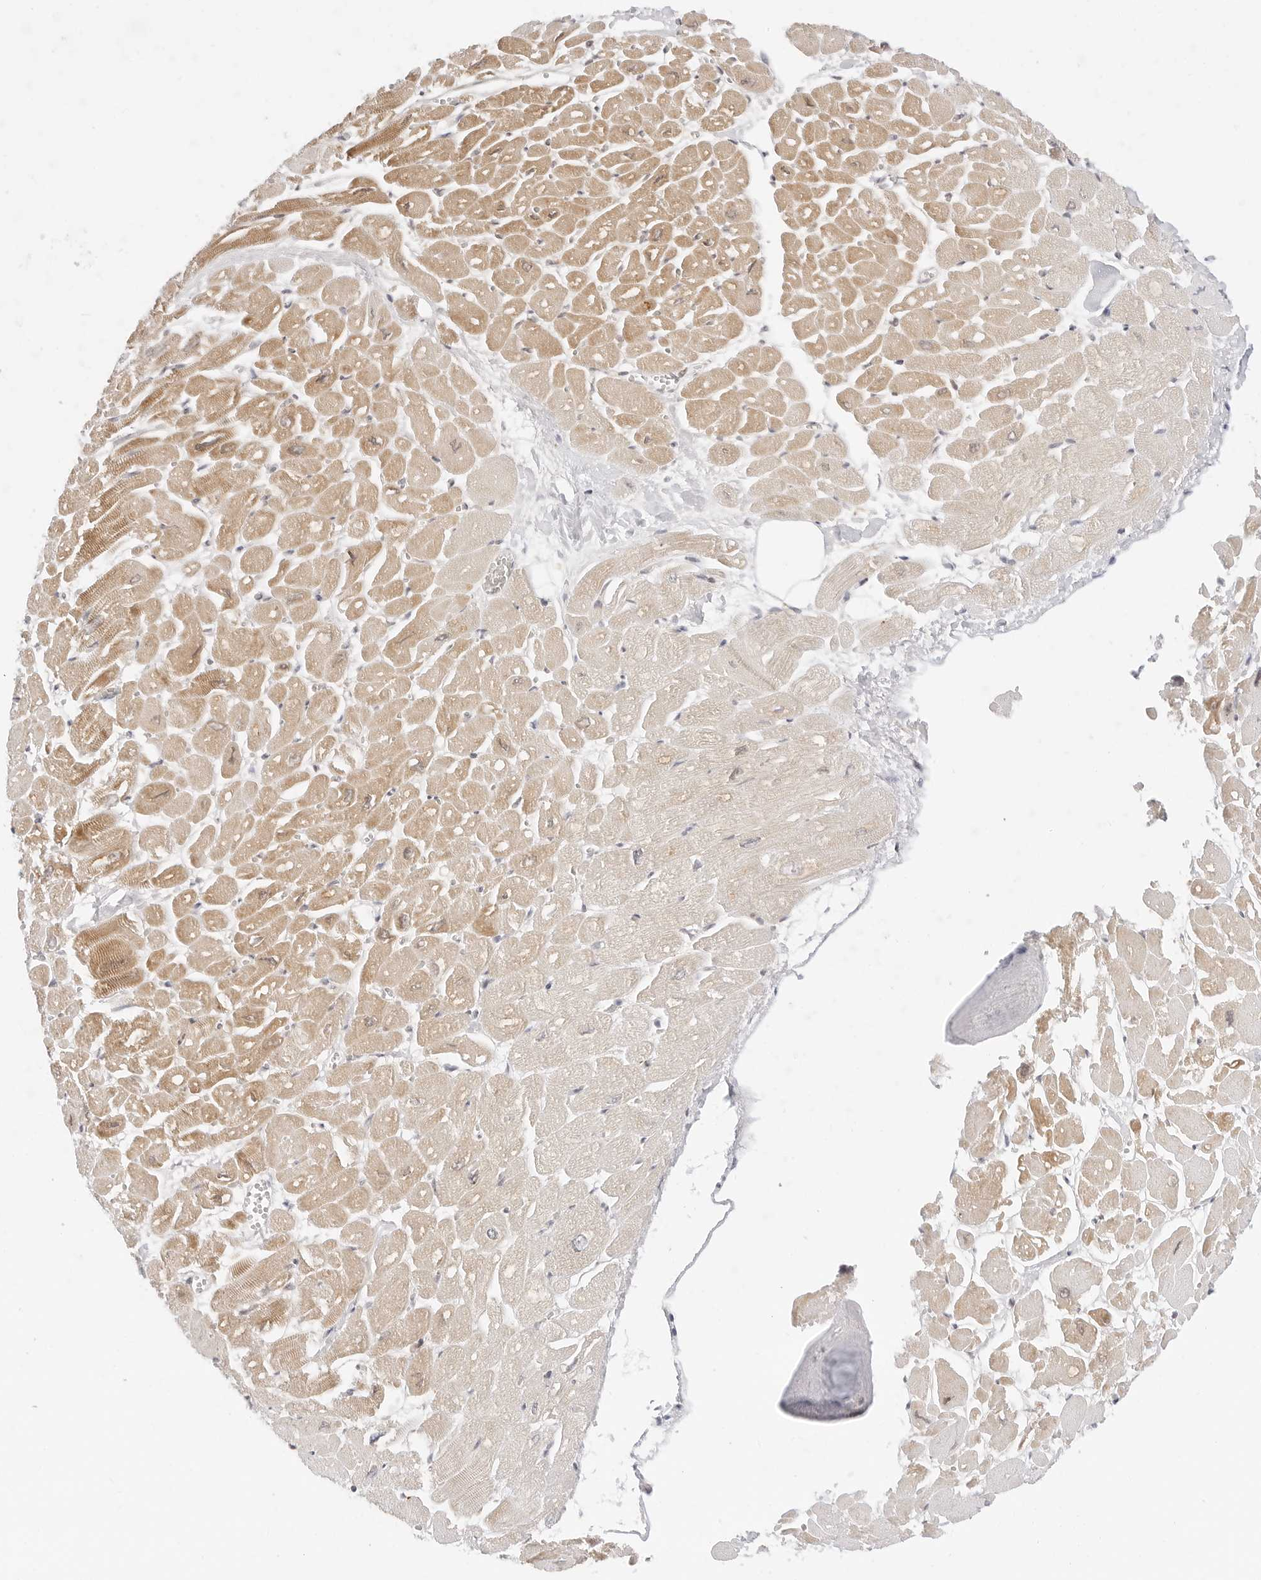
{"staining": {"intensity": "weak", "quantity": ">75%", "location": "cytoplasmic/membranous"}, "tissue": "heart muscle", "cell_type": "Cardiomyocytes", "image_type": "normal", "snomed": [{"axis": "morphology", "description": "Normal tissue, NOS"}, {"axis": "topography", "description": "Heart"}], "caption": "Immunohistochemical staining of unremarkable heart muscle demonstrates low levels of weak cytoplasmic/membranous expression in about >75% of cardiomyocytes. (DAB (3,3'-diaminobenzidine) IHC, brown staining for protein, blue staining for nuclei).", "gene": "HIPK3", "patient": {"sex": "male", "age": 54}}